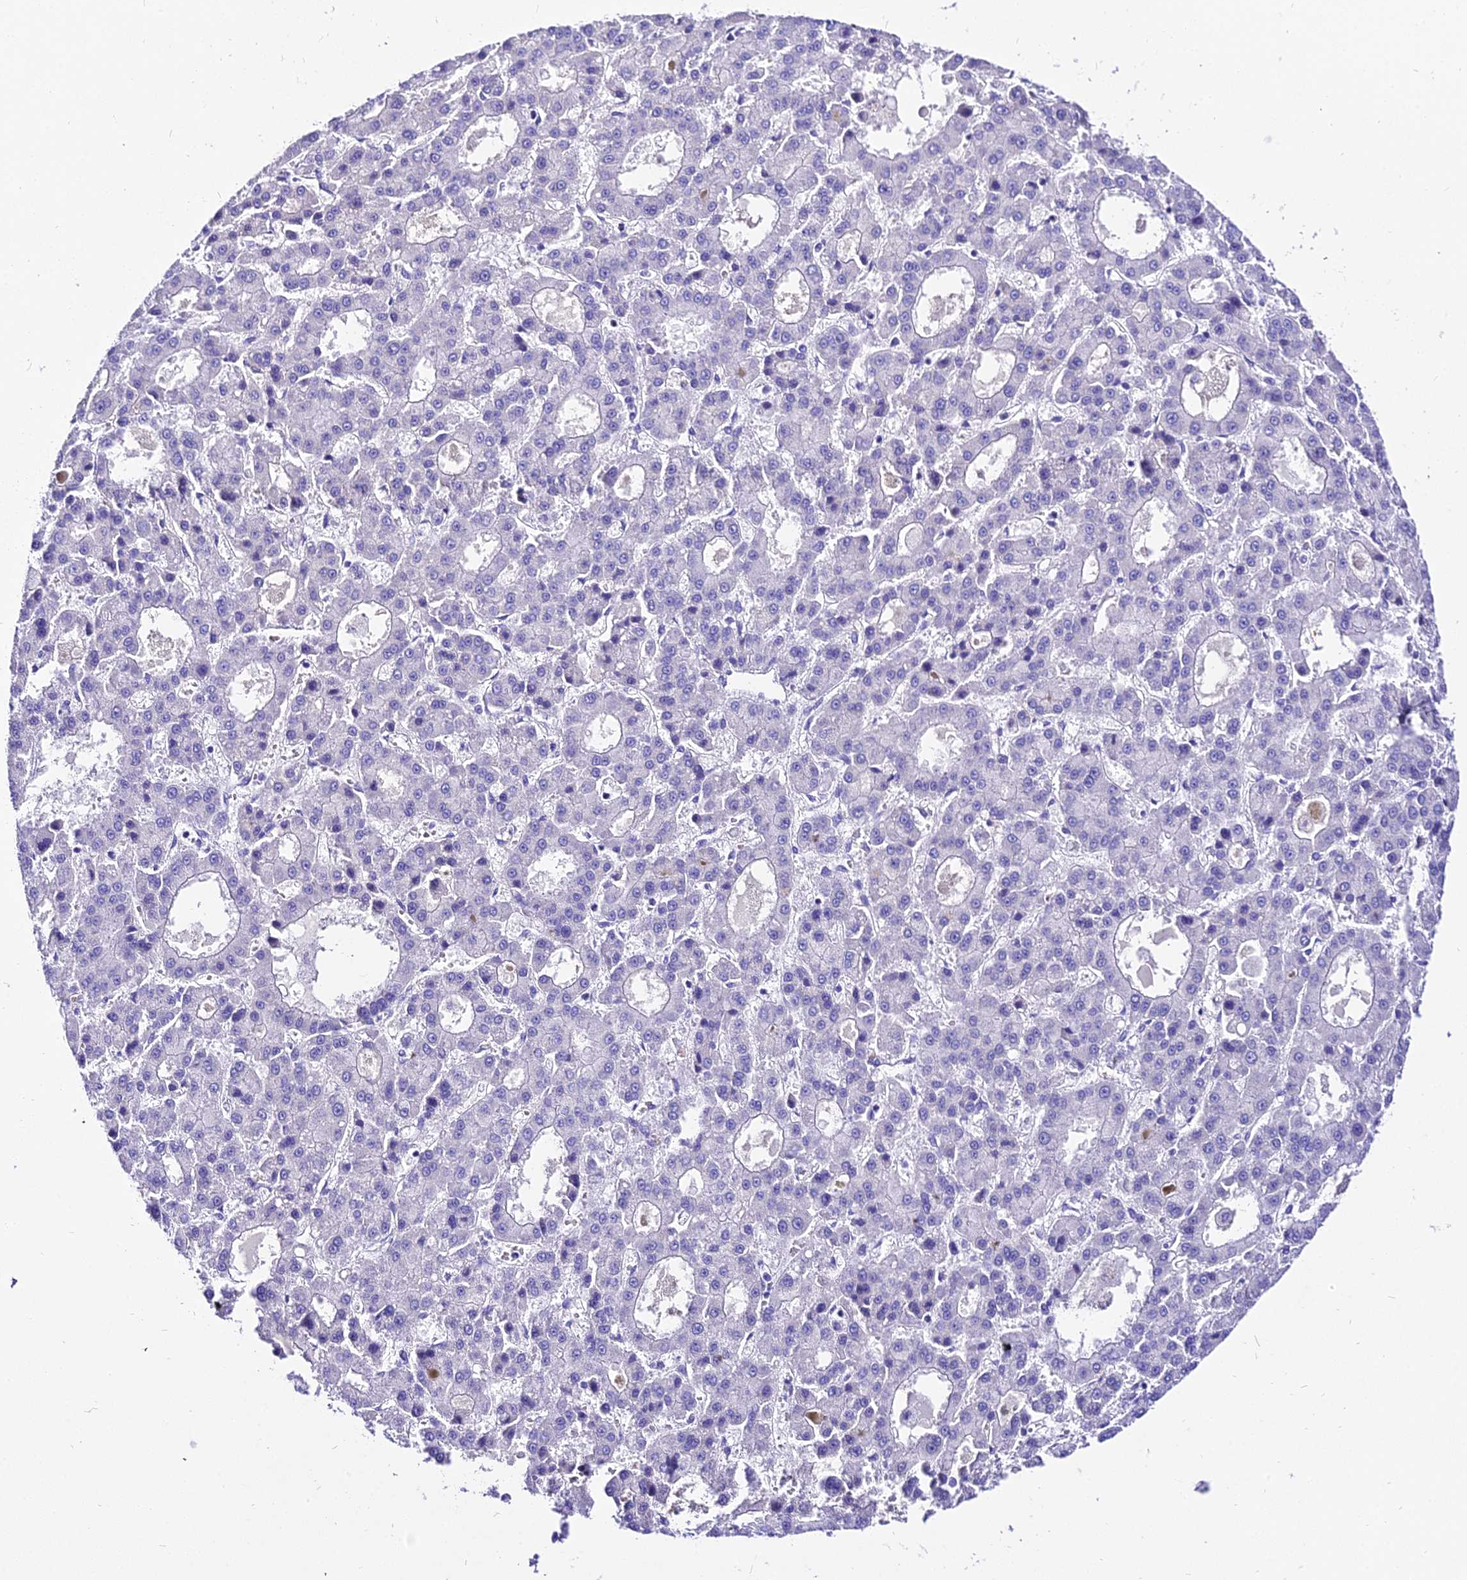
{"staining": {"intensity": "negative", "quantity": "none", "location": "none"}, "tissue": "liver cancer", "cell_type": "Tumor cells", "image_type": "cancer", "snomed": [{"axis": "morphology", "description": "Carcinoma, Hepatocellular, NOS"}, {"axis": "topography", "description": "Liver"}], "caption": "Photomicrograph shows no protein expression in tumor cells of liver cancer tissue.", "gene": "DEFB106A", "patient": {"sex": "male", "age": 70}}